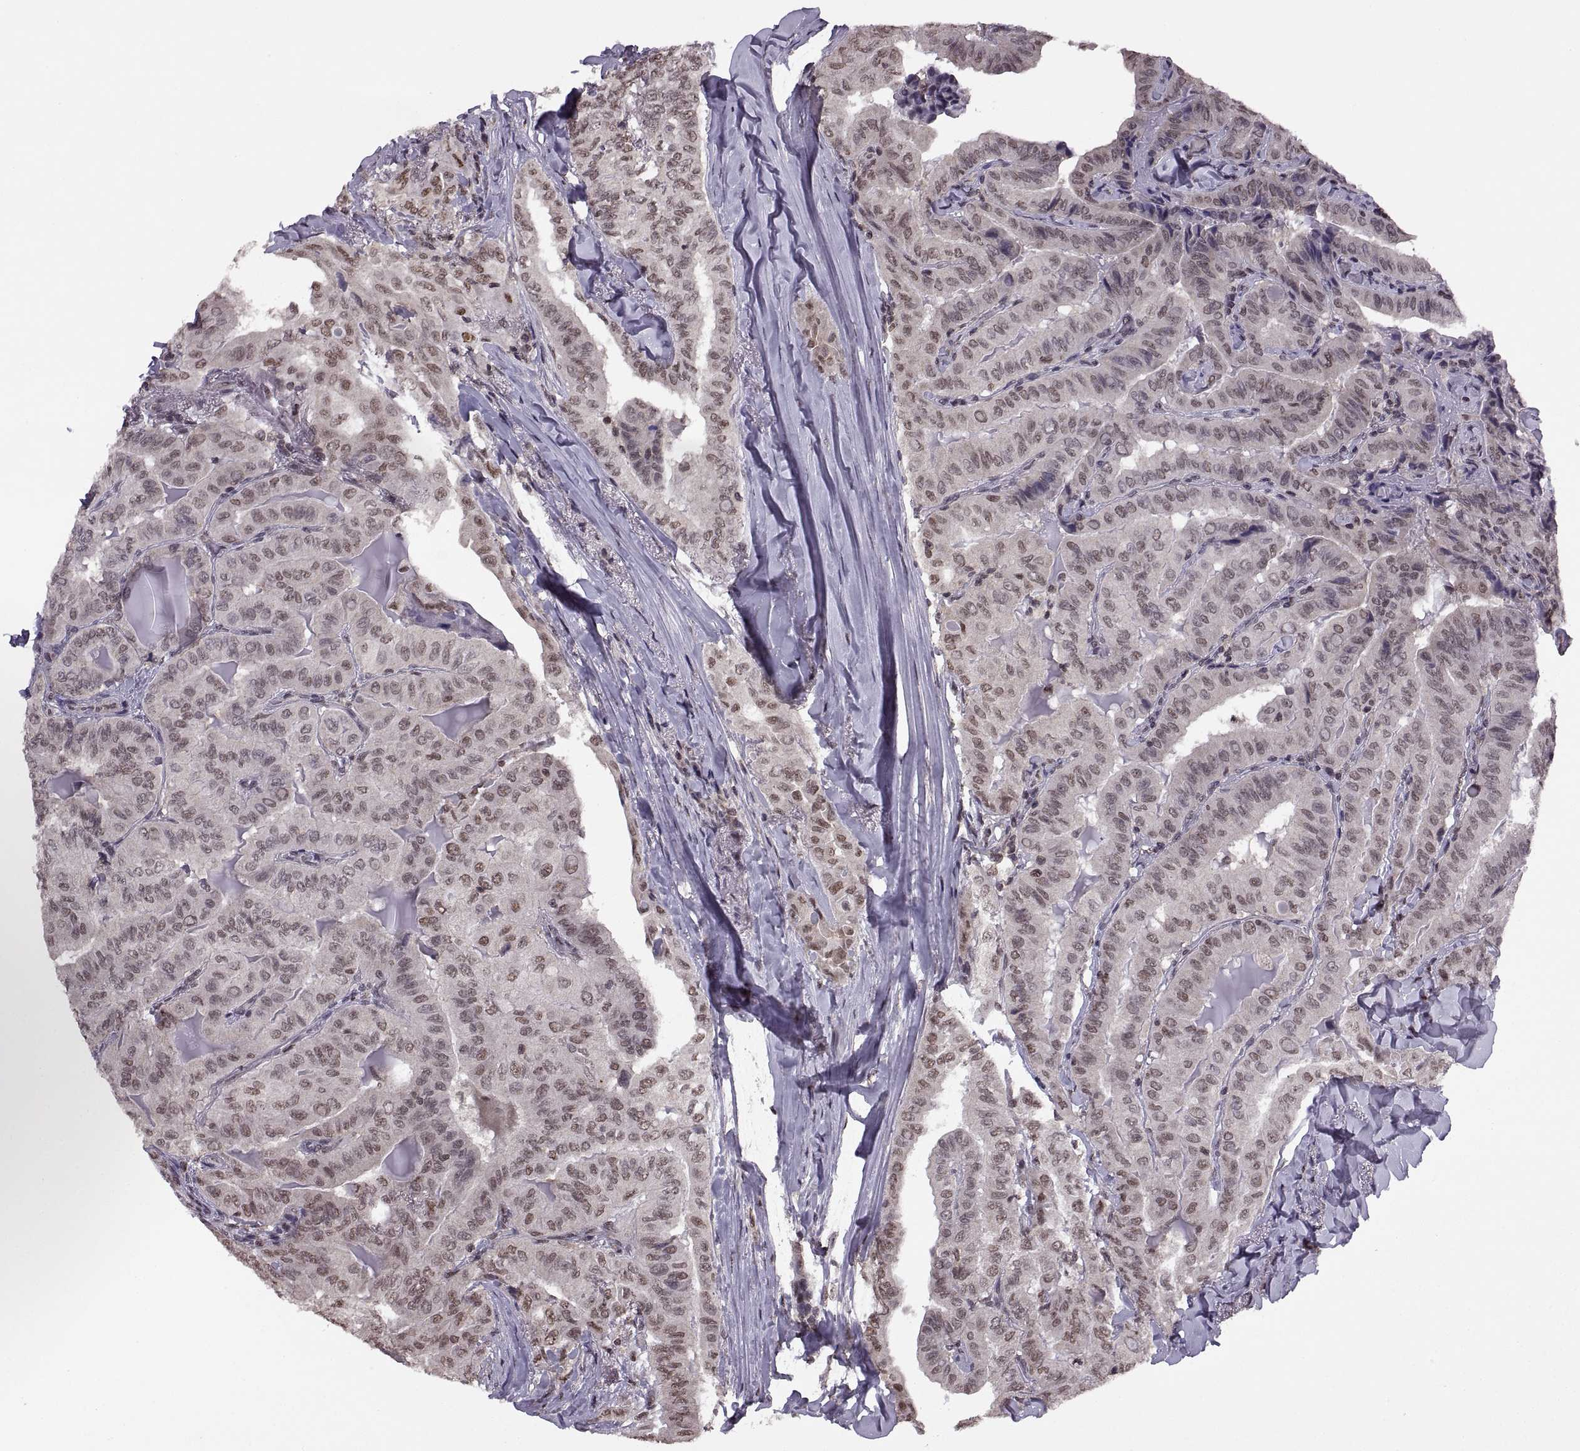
{"staining": {"intensity": "weak", "quantity": ">75%", "location": "nuclear"}, "tissue": "thyroid cancer", "cell_type": "Tumor cells", "image_type": "cancer", "snomed": [{"axis": "morphology", "description": "Papillary adenocarcinoma, NOS"}, {"axis": "topography", "description": "Thyroid gland"}], "caption": "Immunohistochemical staining of papillary adenocarcinoma (thyroid) shows weak nuclear protein staining in approximately >75% of tumor cells.", "gene": "INTS3", "patient": {"sex": "female", "age": 68}}